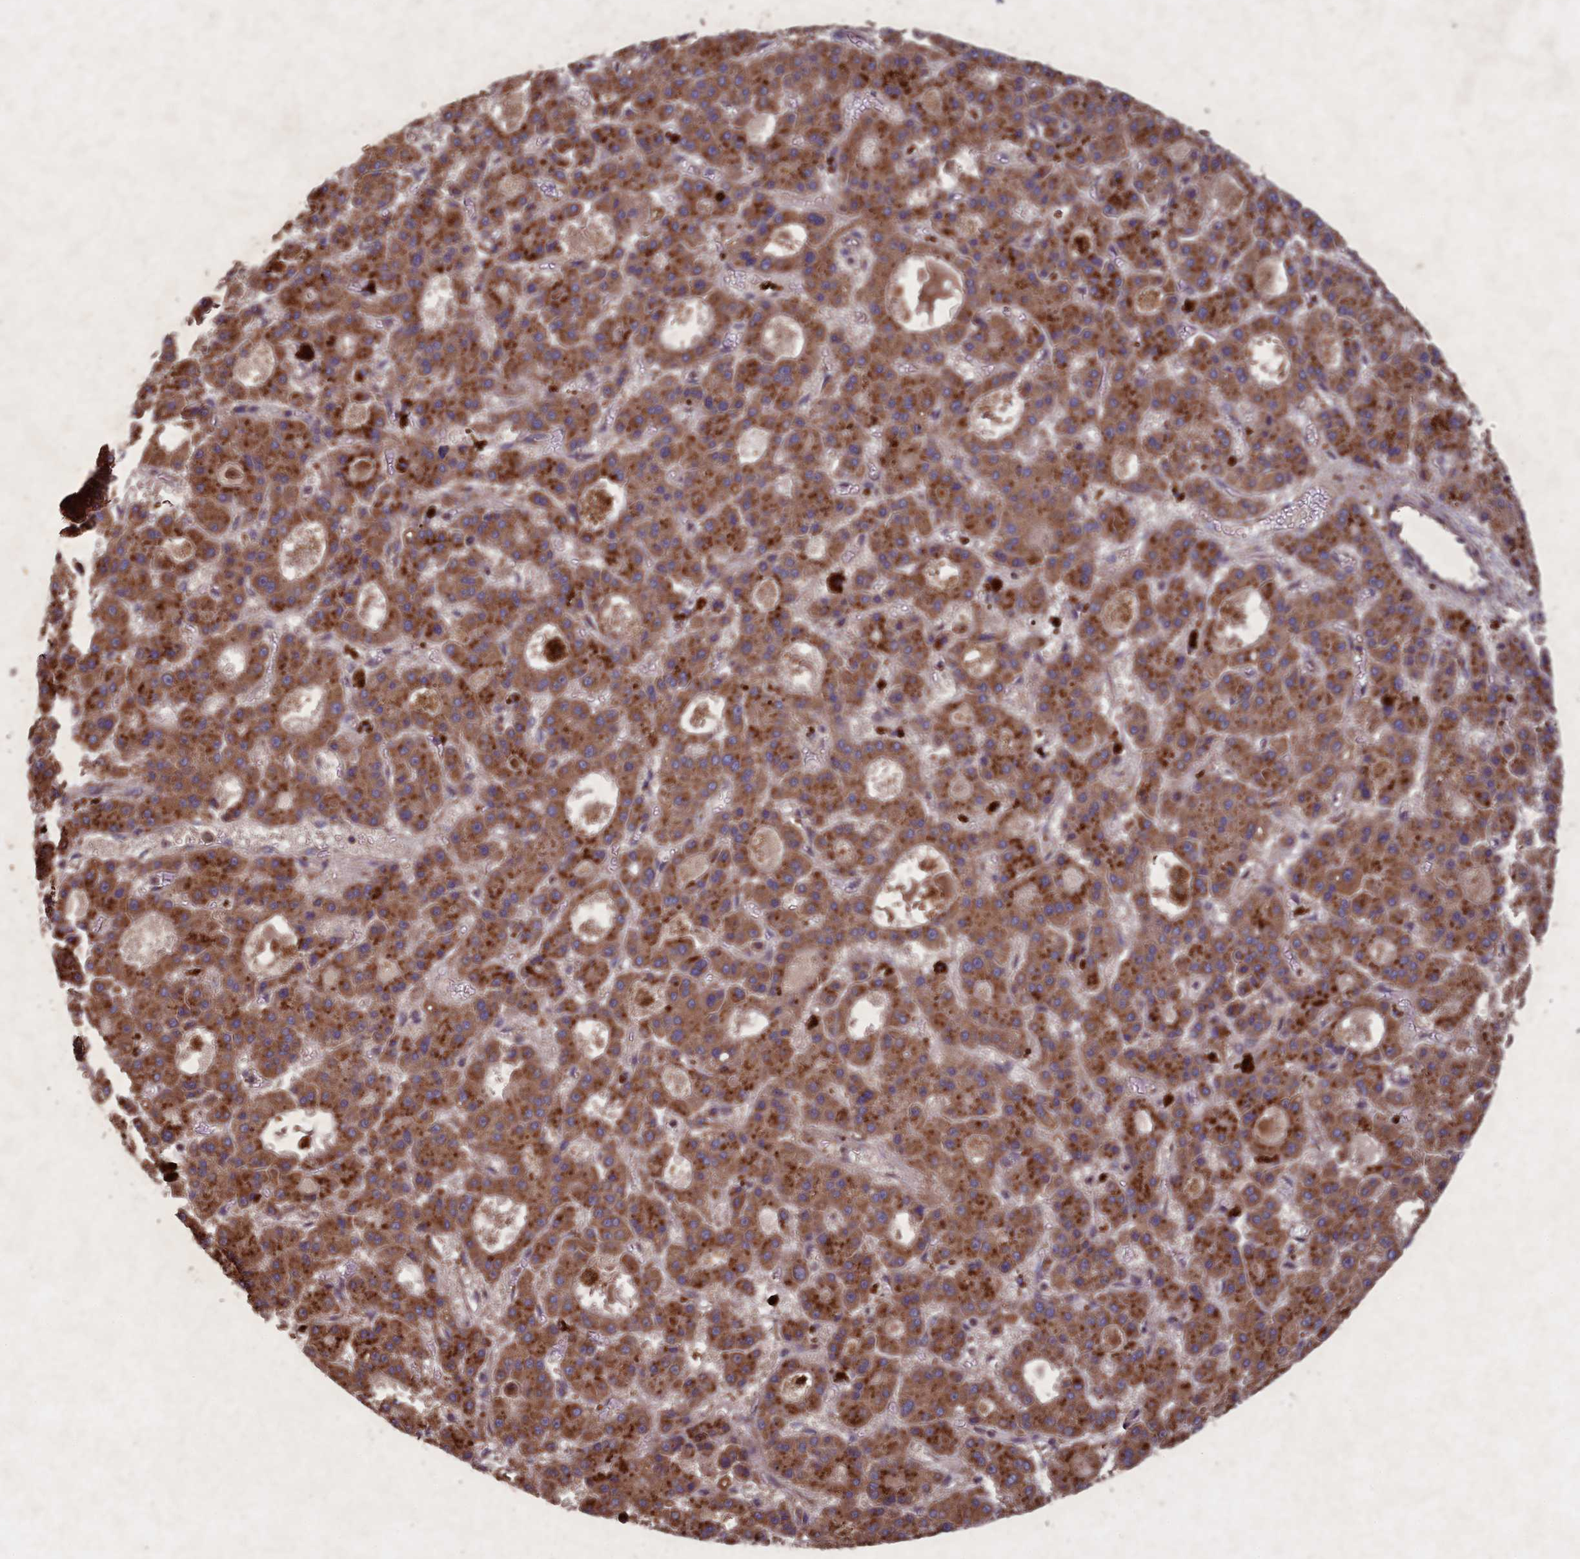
{"staining": {"intensity": "moderate", "quantity": ">75%", "location": "cytoplasmic/membranous"}, "tissue": "liver cancer", "cell_type": "Tumor cells", "image_type": "cancer", "snomed": [{"axis": "morphology", "description": "Carcinoma, Hepatocellular, NOS"}, {"axis": "topography", "description": "Liver"}], "caption": "This image exhibits immunohistochemistry staining of human liver cancer, with medium moderate cytoplasmic/membranous expression in approximately >75% of tumor cells.", "gene": "CIAO2B", "patient": {"sex": "male", "age": 70}}